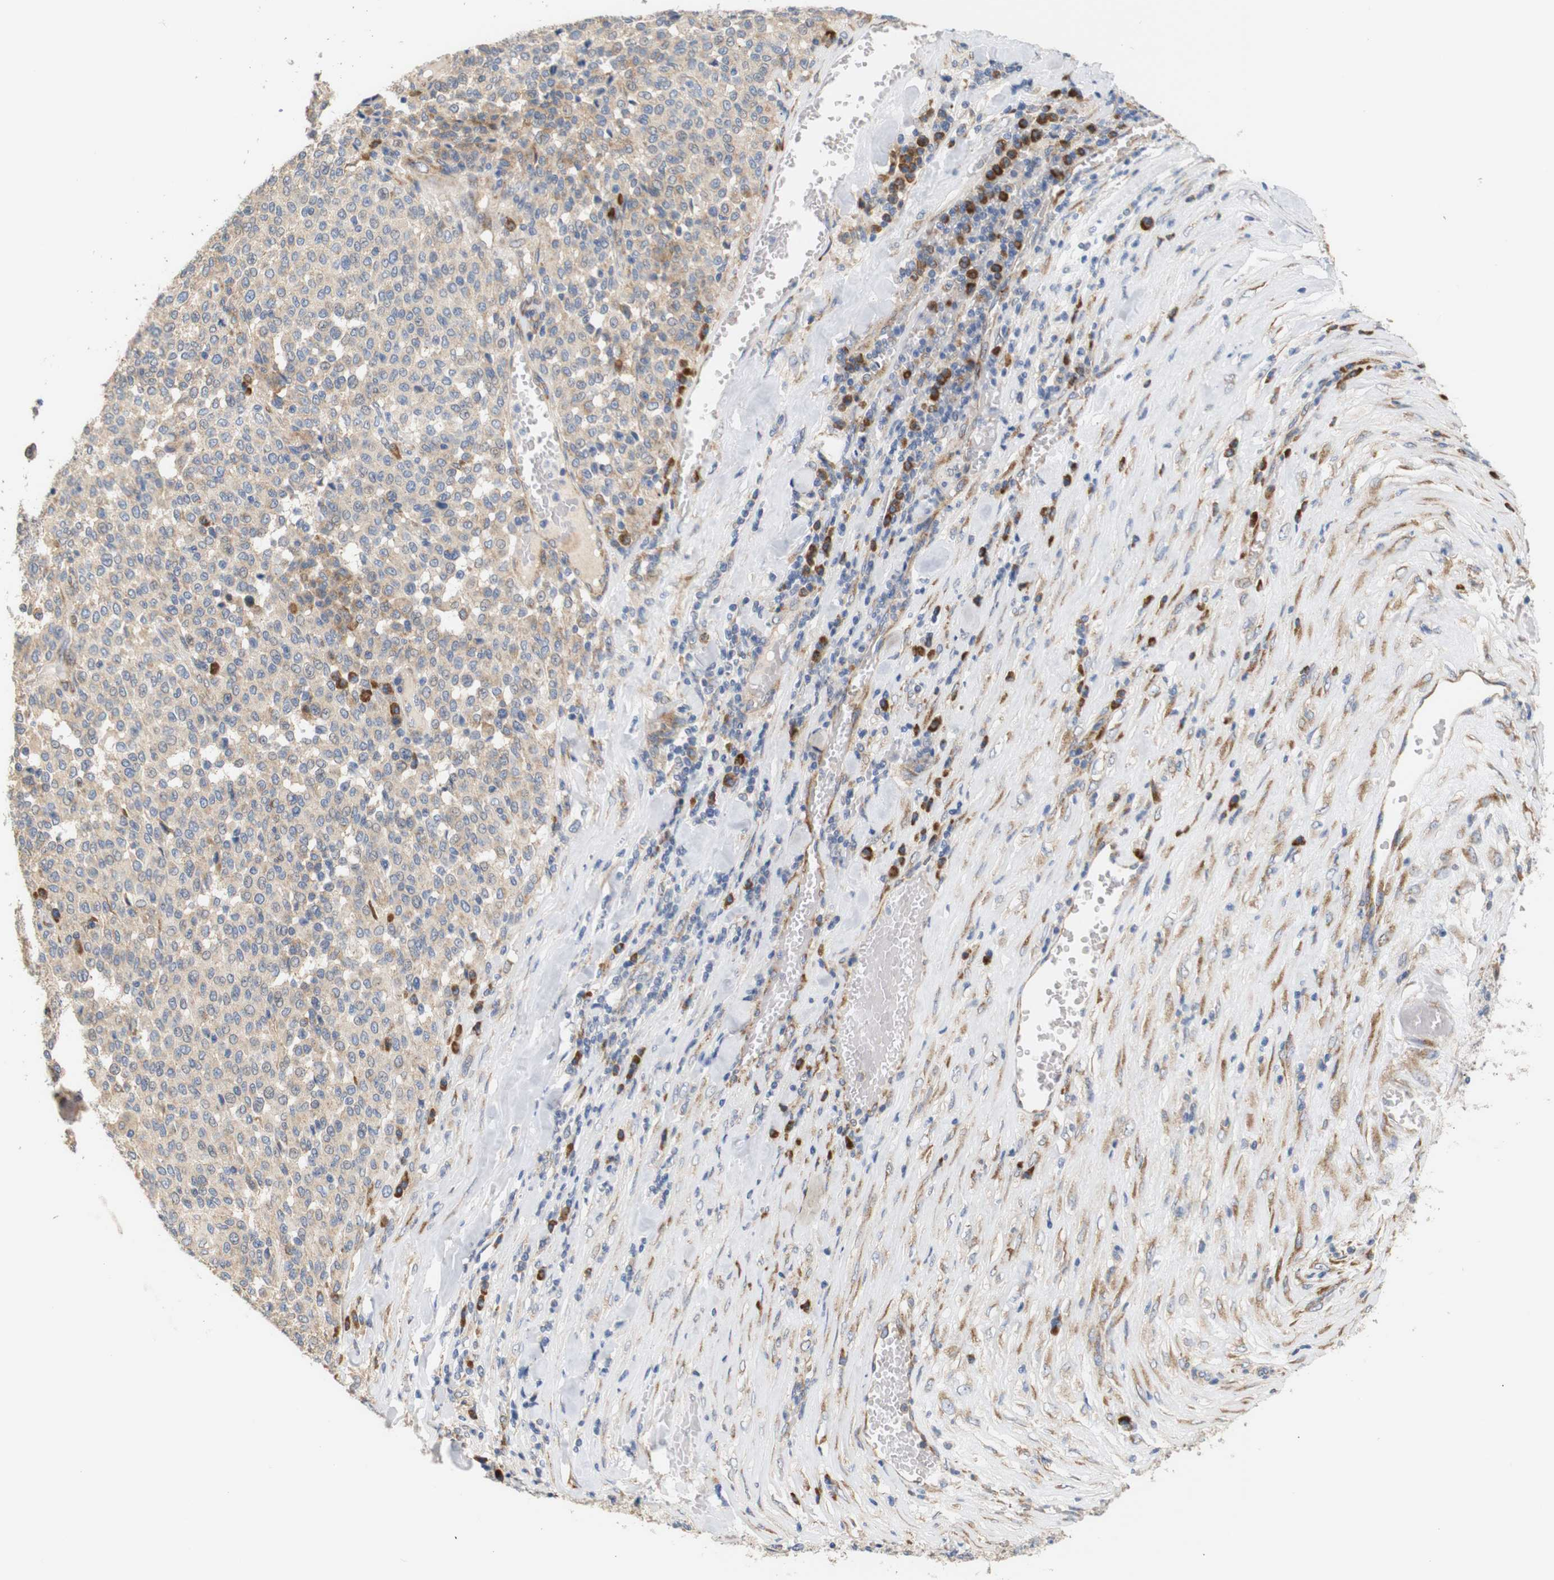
{"staining": {"intensity": "moderate", "quantity": ">75%", "location": "cytoplasmic/membranous"}, "tissue": "melanoma", "cell_type": "Tumor cells", "image_type": "cancer", "snomed": [{"axis": "morphology", "description": "Malignant melanoma, Metastatic site"}, {"axis": "topography", "description": "Pancreas"}], "caption": "Melanoma tissue demonstrates moderate cytoplasmic/membranous positivity in about >75% of tumor cells, visualized by immunohistochemistry.", "gene": "TRIM5", "patient": {"sex": "female", "age": 30}}